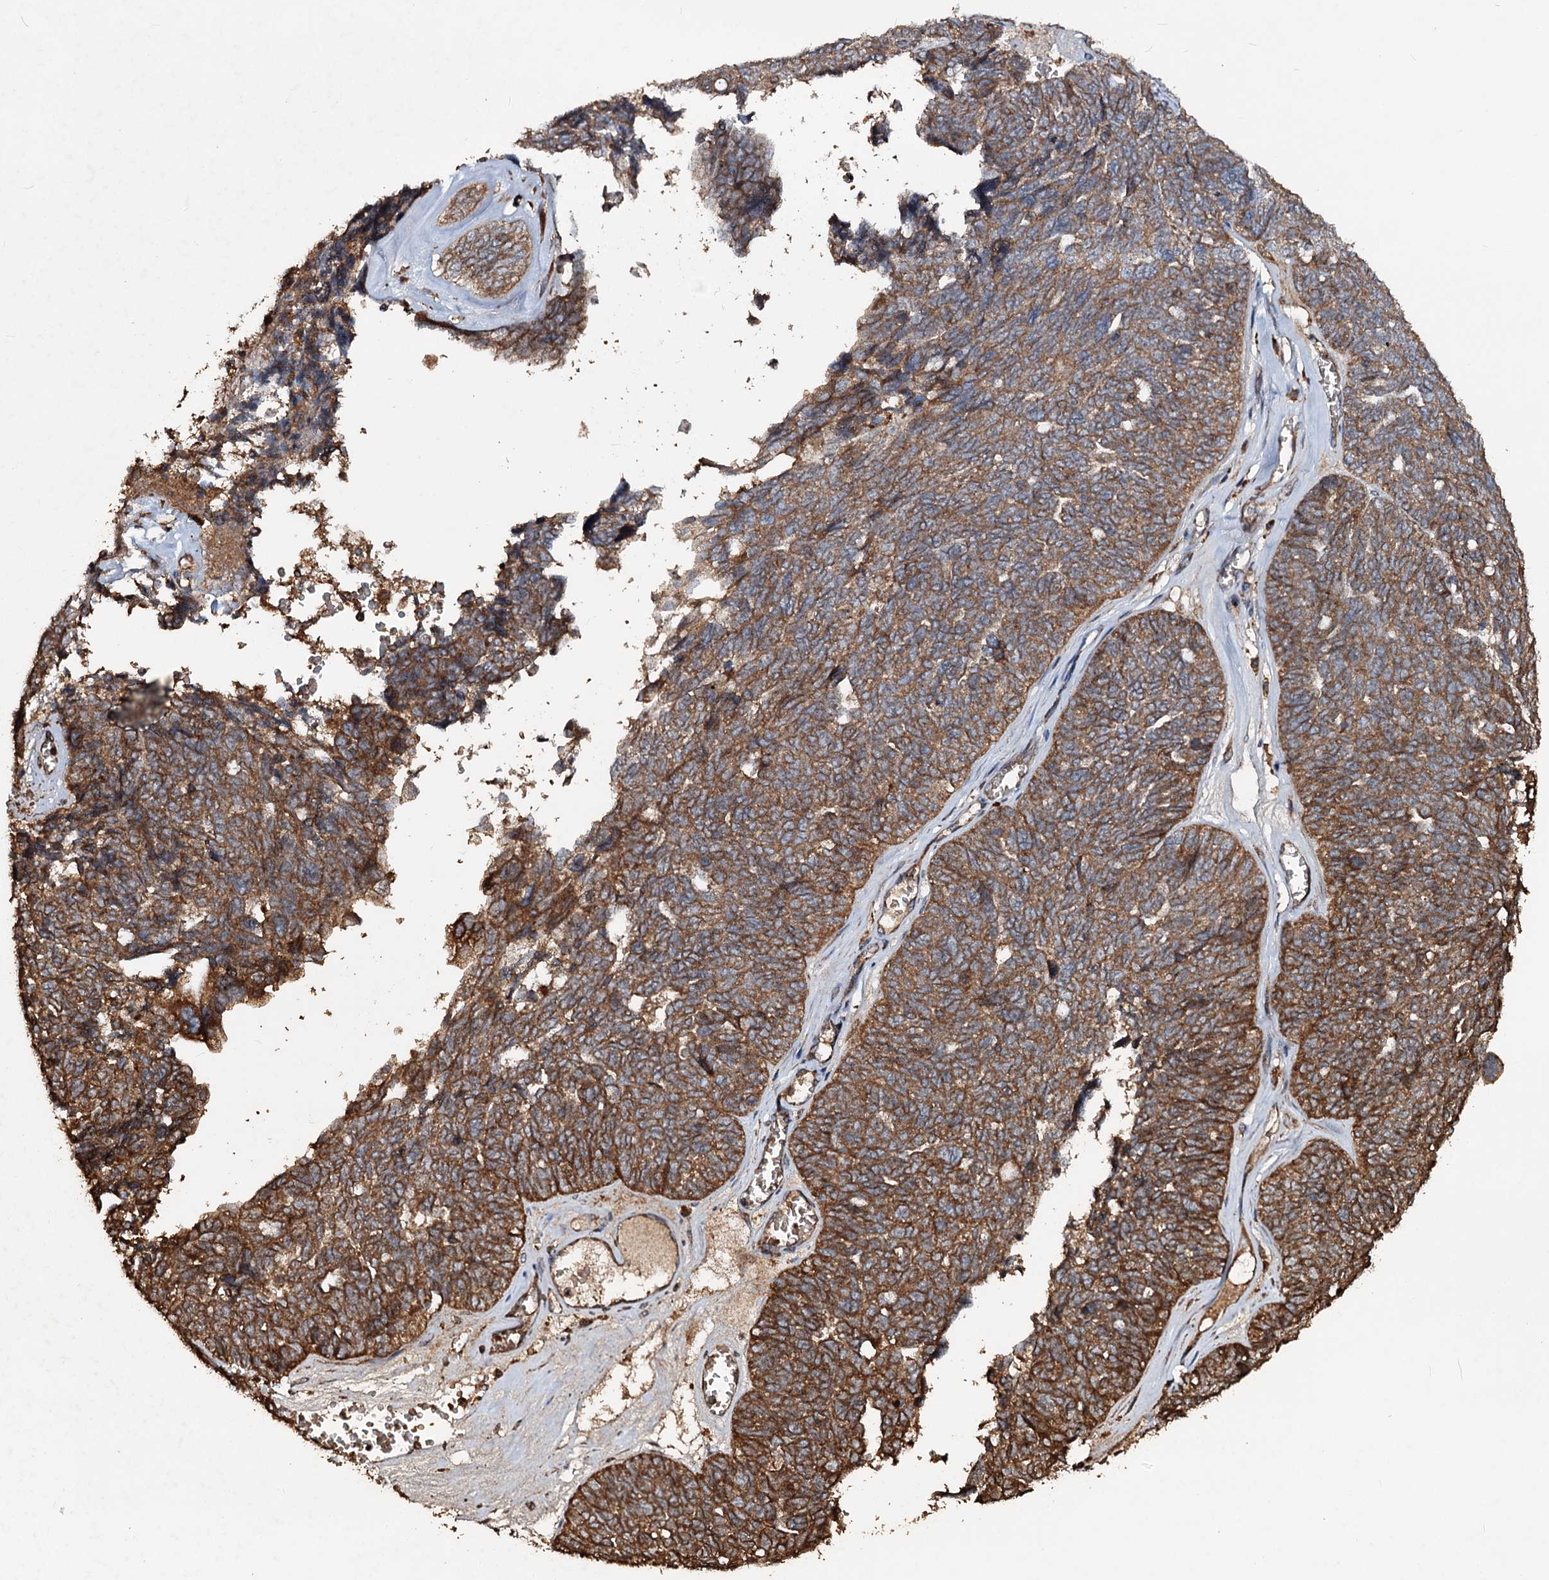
{"staining": {"intensity": "moderate", "quantity": ">75%", "location": "cytoplasmic/membranous"}, "tissue": "ovarian cancer", "cell_type": "Tumor cells", "image_type": "cancer", "snomed": [{"axis": "morphology", "description": "Cystadenocarcinoma, serous, NOS"}, {"axis": "topography", "description": "Ovary"}], "caption": "This is a photomicrograph of immunohistochemistry staining of ovarian cancer (serous cystadenocarcinoma), which shows moderate expression in the cytoplasmic/membranous of tumor cells.", "gene": "NOTCH2NLA", "patient": {"sex": "female", "age": 79}}